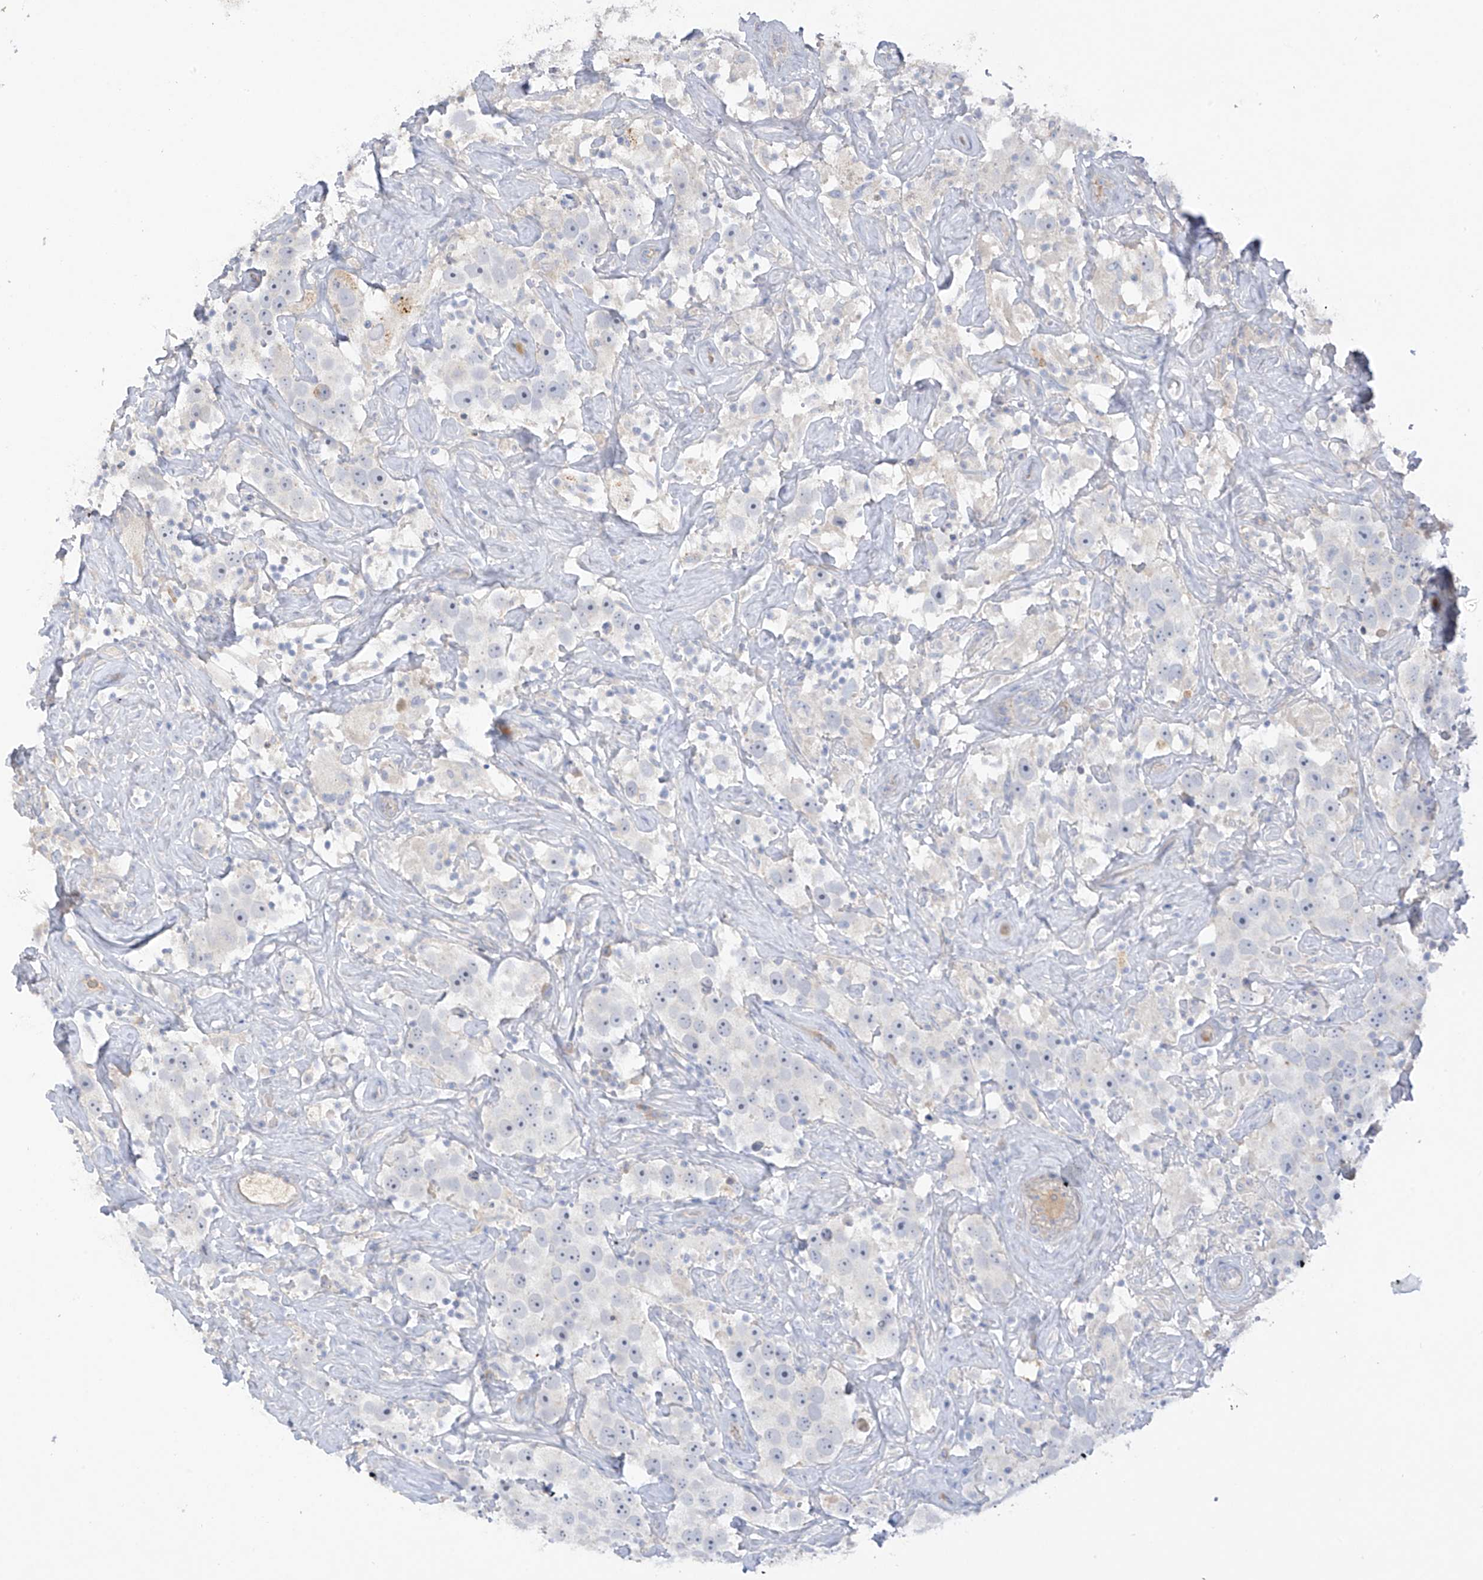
{"staining": {"intensity": "negative", "quantity": "none", "location": "none"}, "tissue": "testis cancer", "cell_type": "Tumor cells", "image_type": "cancer", "snomed": [{"axis": "morphology", "description": "Seminoma, NOS"}, {"axis": "topography", "description": "Testis"}], "caption": "Human seminoma (testis) stained for a protein using immunohistochemistry shows no positivity in tumor cells.", "gene": "PRSS12", "patient": {"sex": "male", "age": 49}}